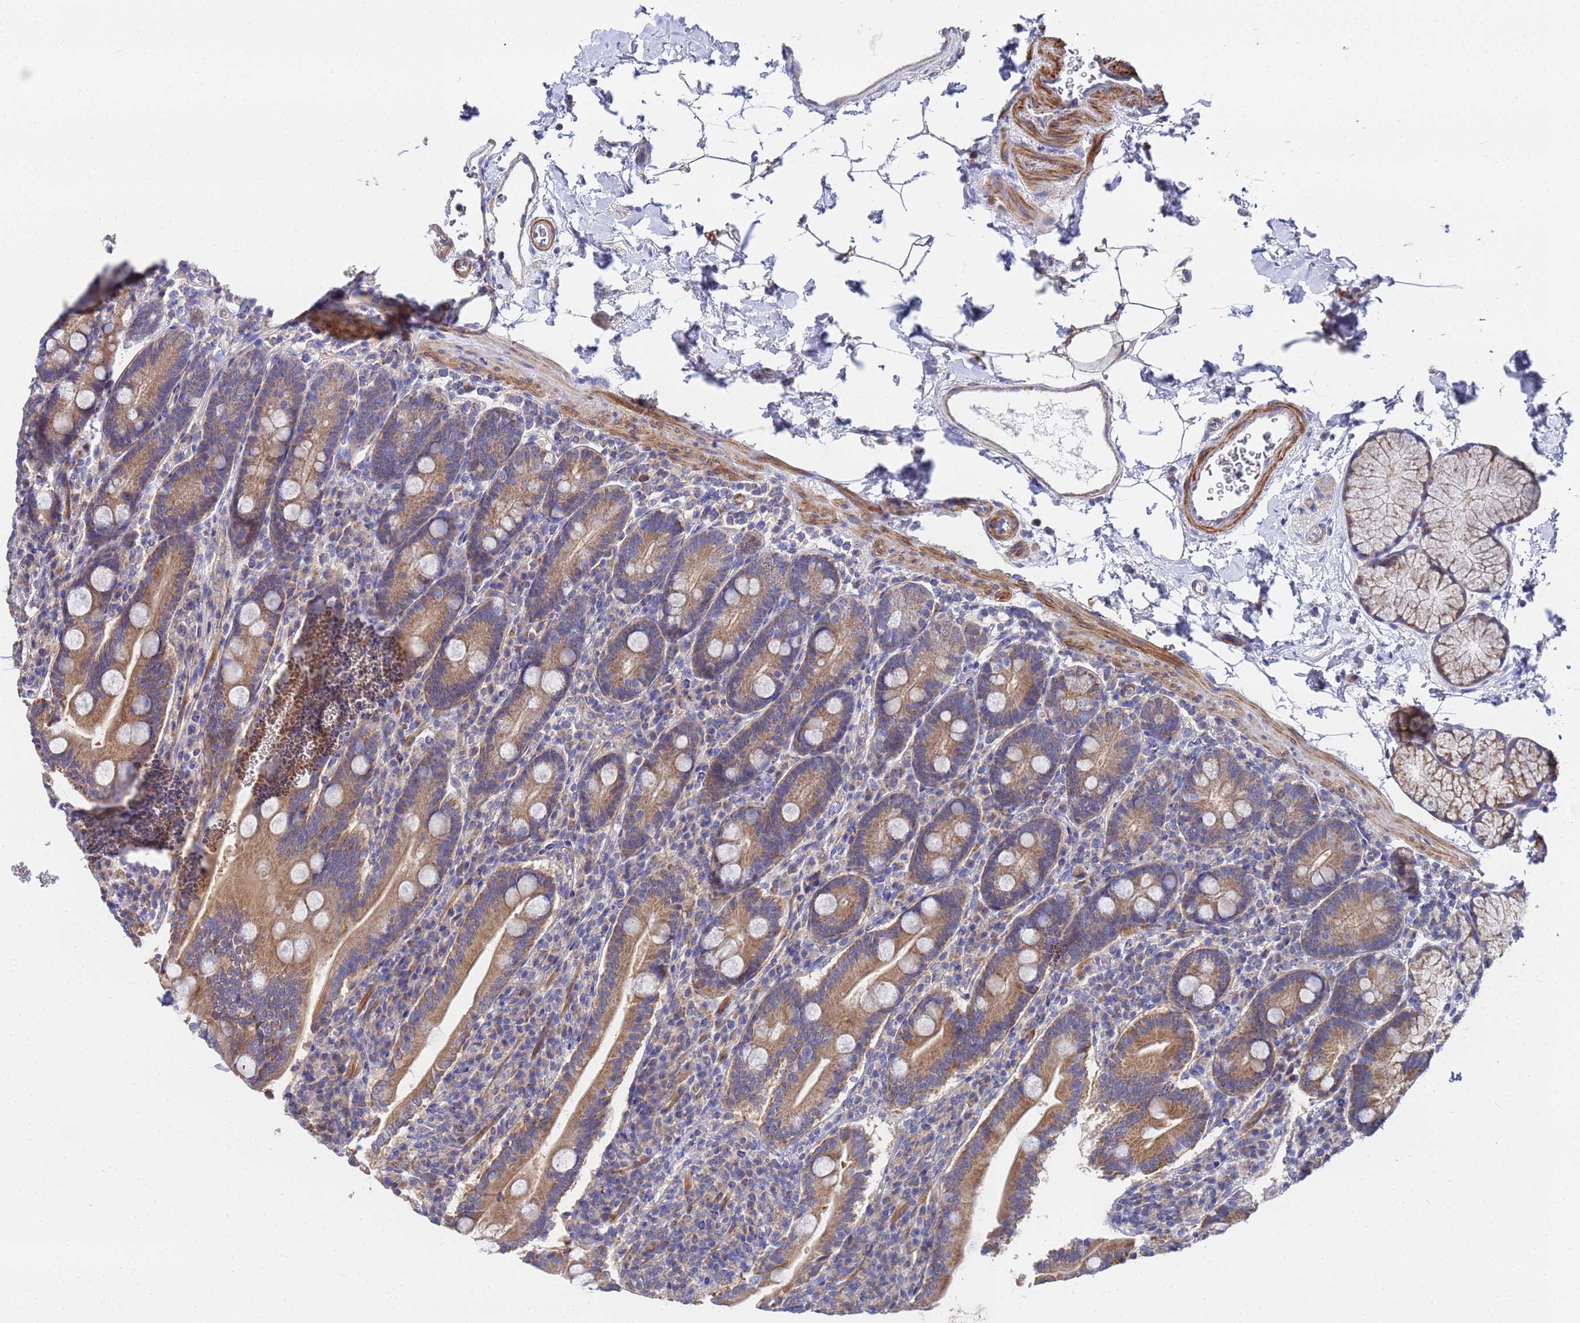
{"staining": {"intensity": "moderate", "quantity": ">75%", "location": "cytoplasmic/membranous"}, "tissue": "duodenum", "cell_type": "Glandular cells", "image_type": "normal", "snomed": [{"axis": "morphology", "description": "Normal tissue, NOS"}, {"axis": "topography", "description": "Duodenum"}], "caption": "Immunohistochemistry image of unremarkable duodenum: duodenum stained using immunohistochemistry (IHC) shows medium levels of moderate protein expression localized specifically in the cytoplasmic/membranous of glandular cells, appearing as a cytoplasmic/membranous brown color.", "gene": "FAHD2A", "patient": {"sex": "male", "age": 35}}